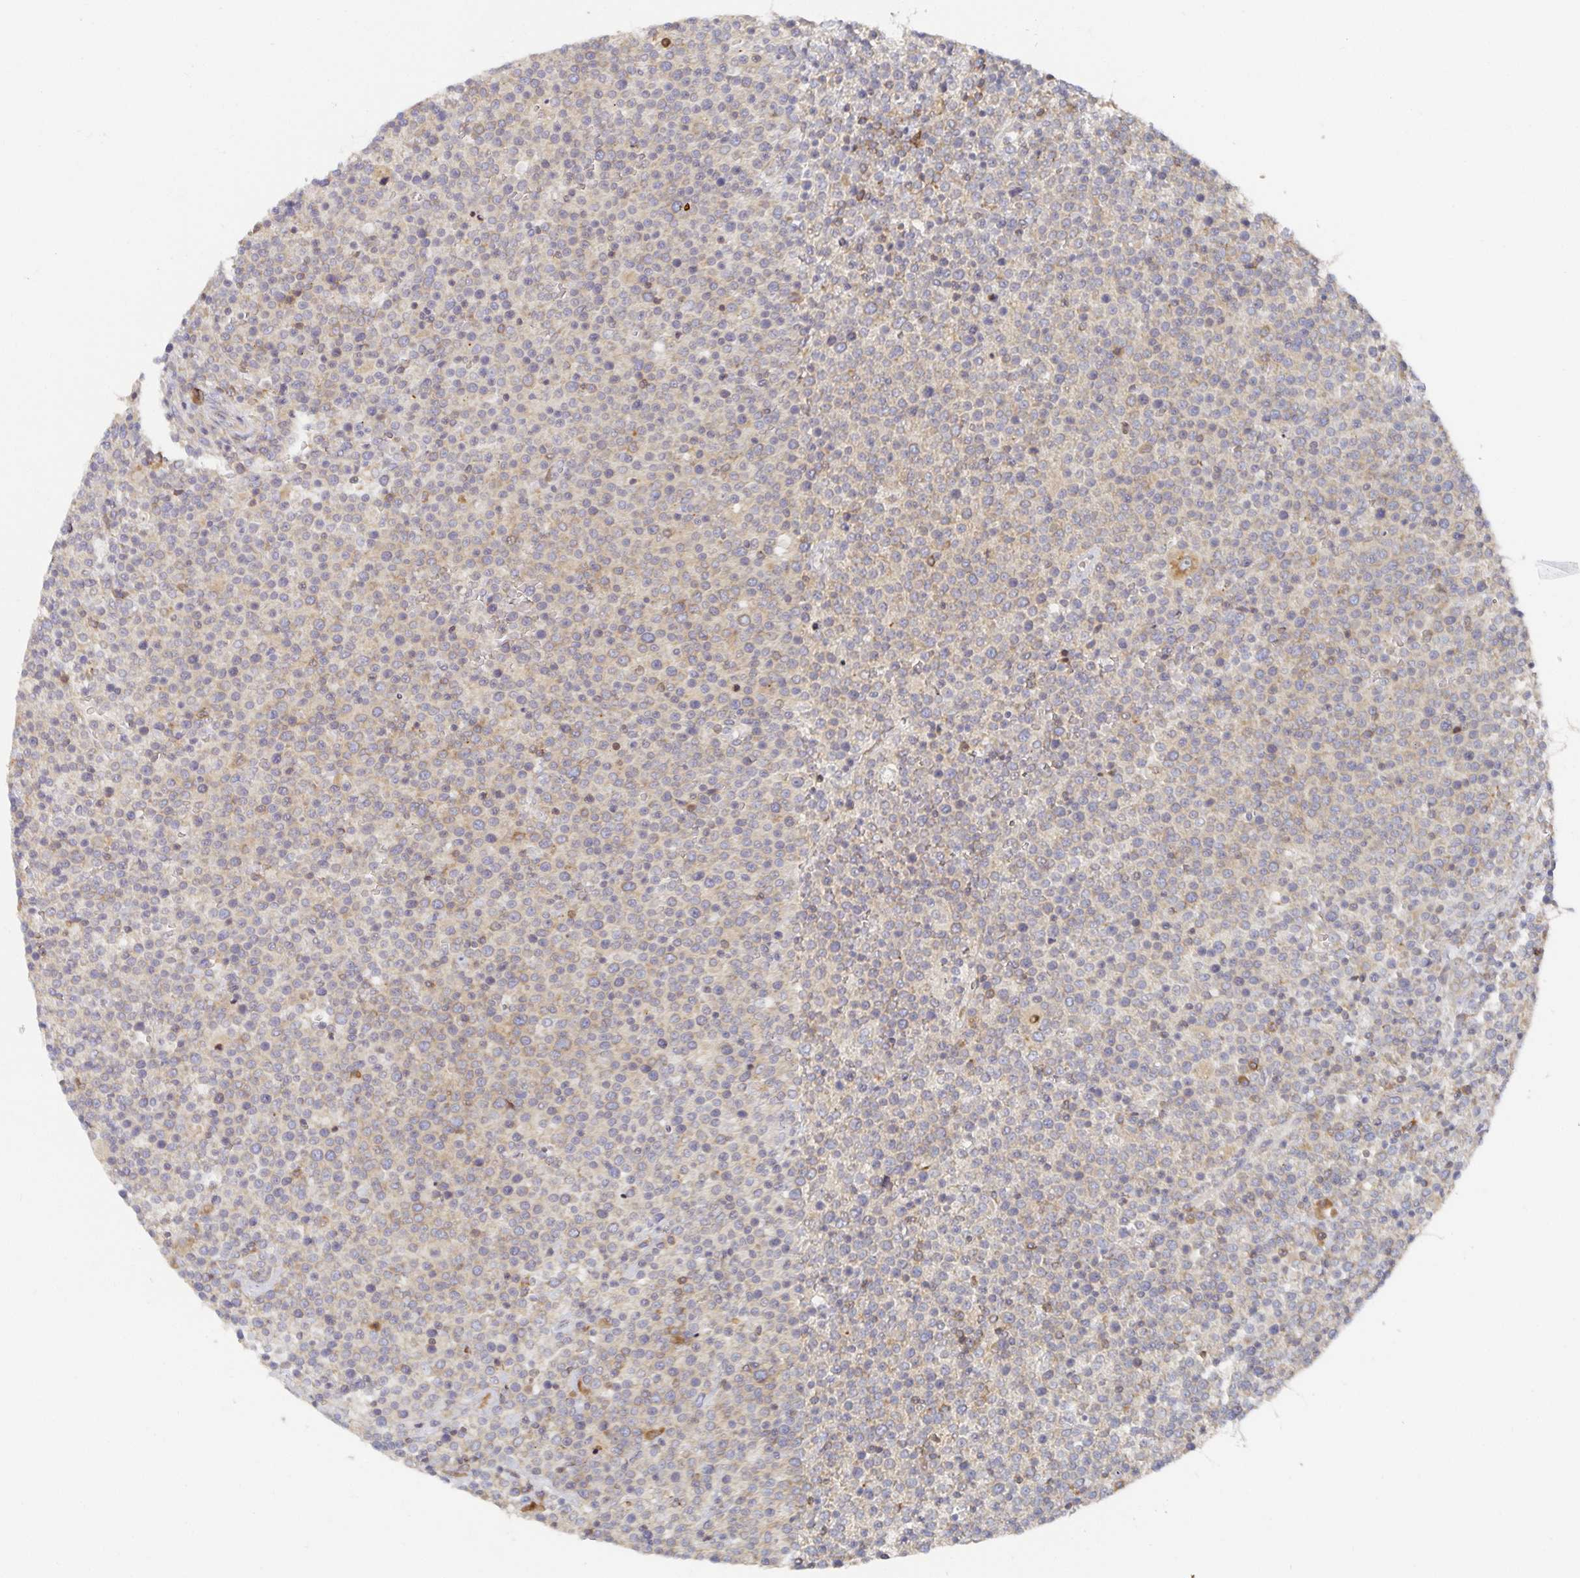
{"staining": {"intensity": "weak", "quantity": "<25%", "location": "cytoplasmic/membranous"}, "tissue": "lymphoma", "cell_type": "Tumor cells", "image_type": "cancer", "snomed": [{"axis": "morphology", "description": "Malignant lymphoma, non-Hodgkin's type, High grade"}, {"axis": "topography", "description": "Lymph node"}], "caption": "Lymphoma was stained to show a protein in brown. There is no significant positivity in tumor cells. (Brightfield microscopy of DAB immunohistochemistry (IHC) at high magnification).", "gene": "NOMO1", "patient": {"sex": "male", "age": 61}}